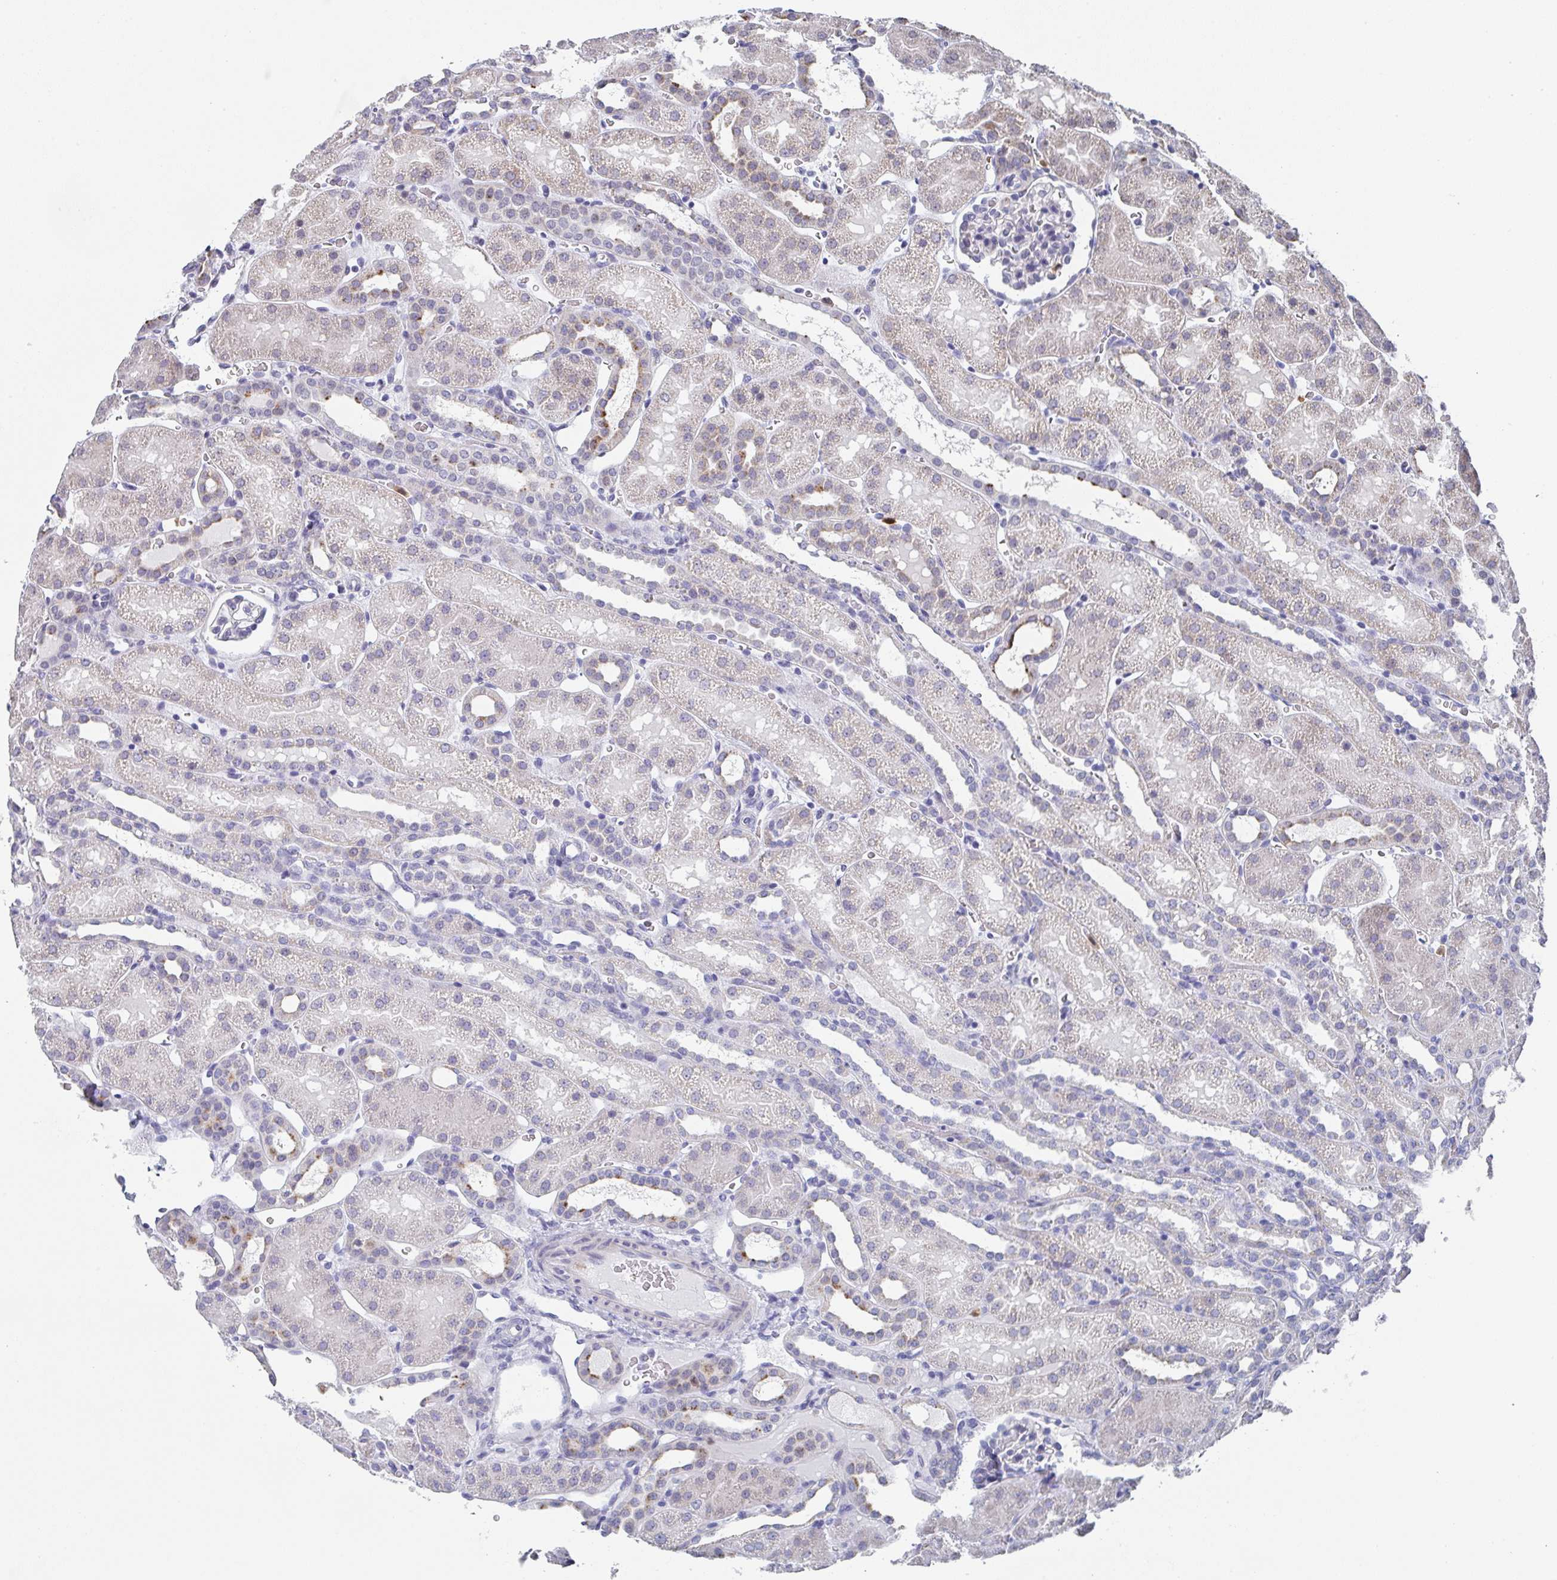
{"staining": {"intensity": "moderate", "quantity": "<25%", "location": "cytoplasmic/membranous"}, "tissue": "kidney", "cell_type": "Cells in glomeruli", "image_type": "normal", "snomed": [{"axis": "morphology", "description": "Normal tissue, NOS"}, {"axis": "topography", "description": "Kidney"}], "caption": "High-magnification brightfield microscopy of benign kidney stained with DAB (3,3'-diaminobenzidine) (brown) and counterstained with hematoxylin (blue). cells in glomeruli exhibit moderate cytoplasmic/membranous positivity is identified in approximately<25% of cells.", "gene": "NCF1", "patient": {"sex": "male", "age": 2}}